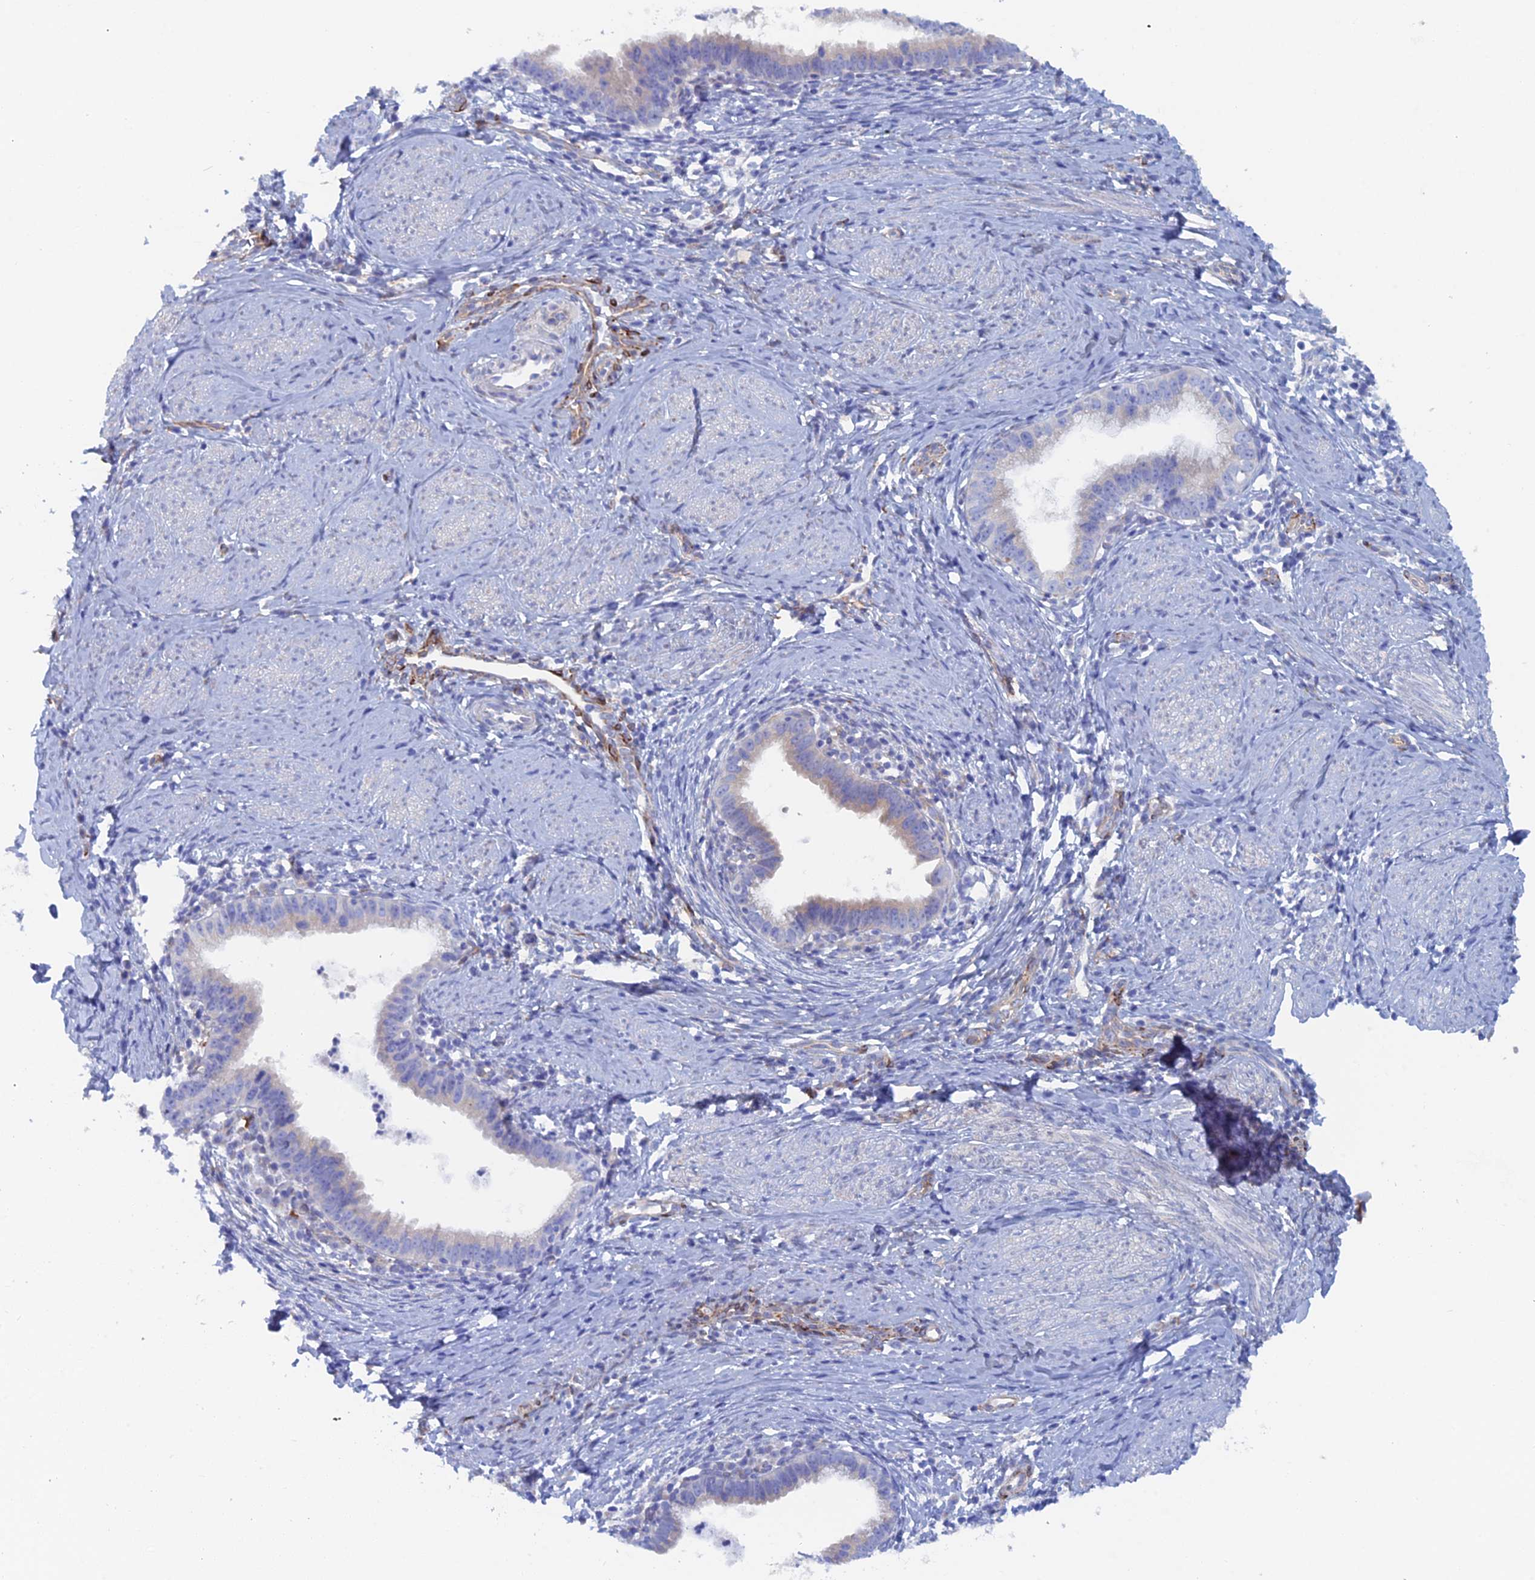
{"staining": {"intensity": "negative", "quantity": "none", "location": "none"}, "tissue": "cervical cancer", "cell_type": "Tumor cells", "image_type": "cancer", "snomed": [{"axis": "morphology", "description": "Adenocarcinoma, NOS"}, {"axis": "topography", "description": "Cervix"}], "caption": "This is an IHC micrograph of cervical cancer (adenocarcinoma). There is no positivity in tumor cells.", "gene": "COG7", "patient": {"sex": "female", "age": 36}}